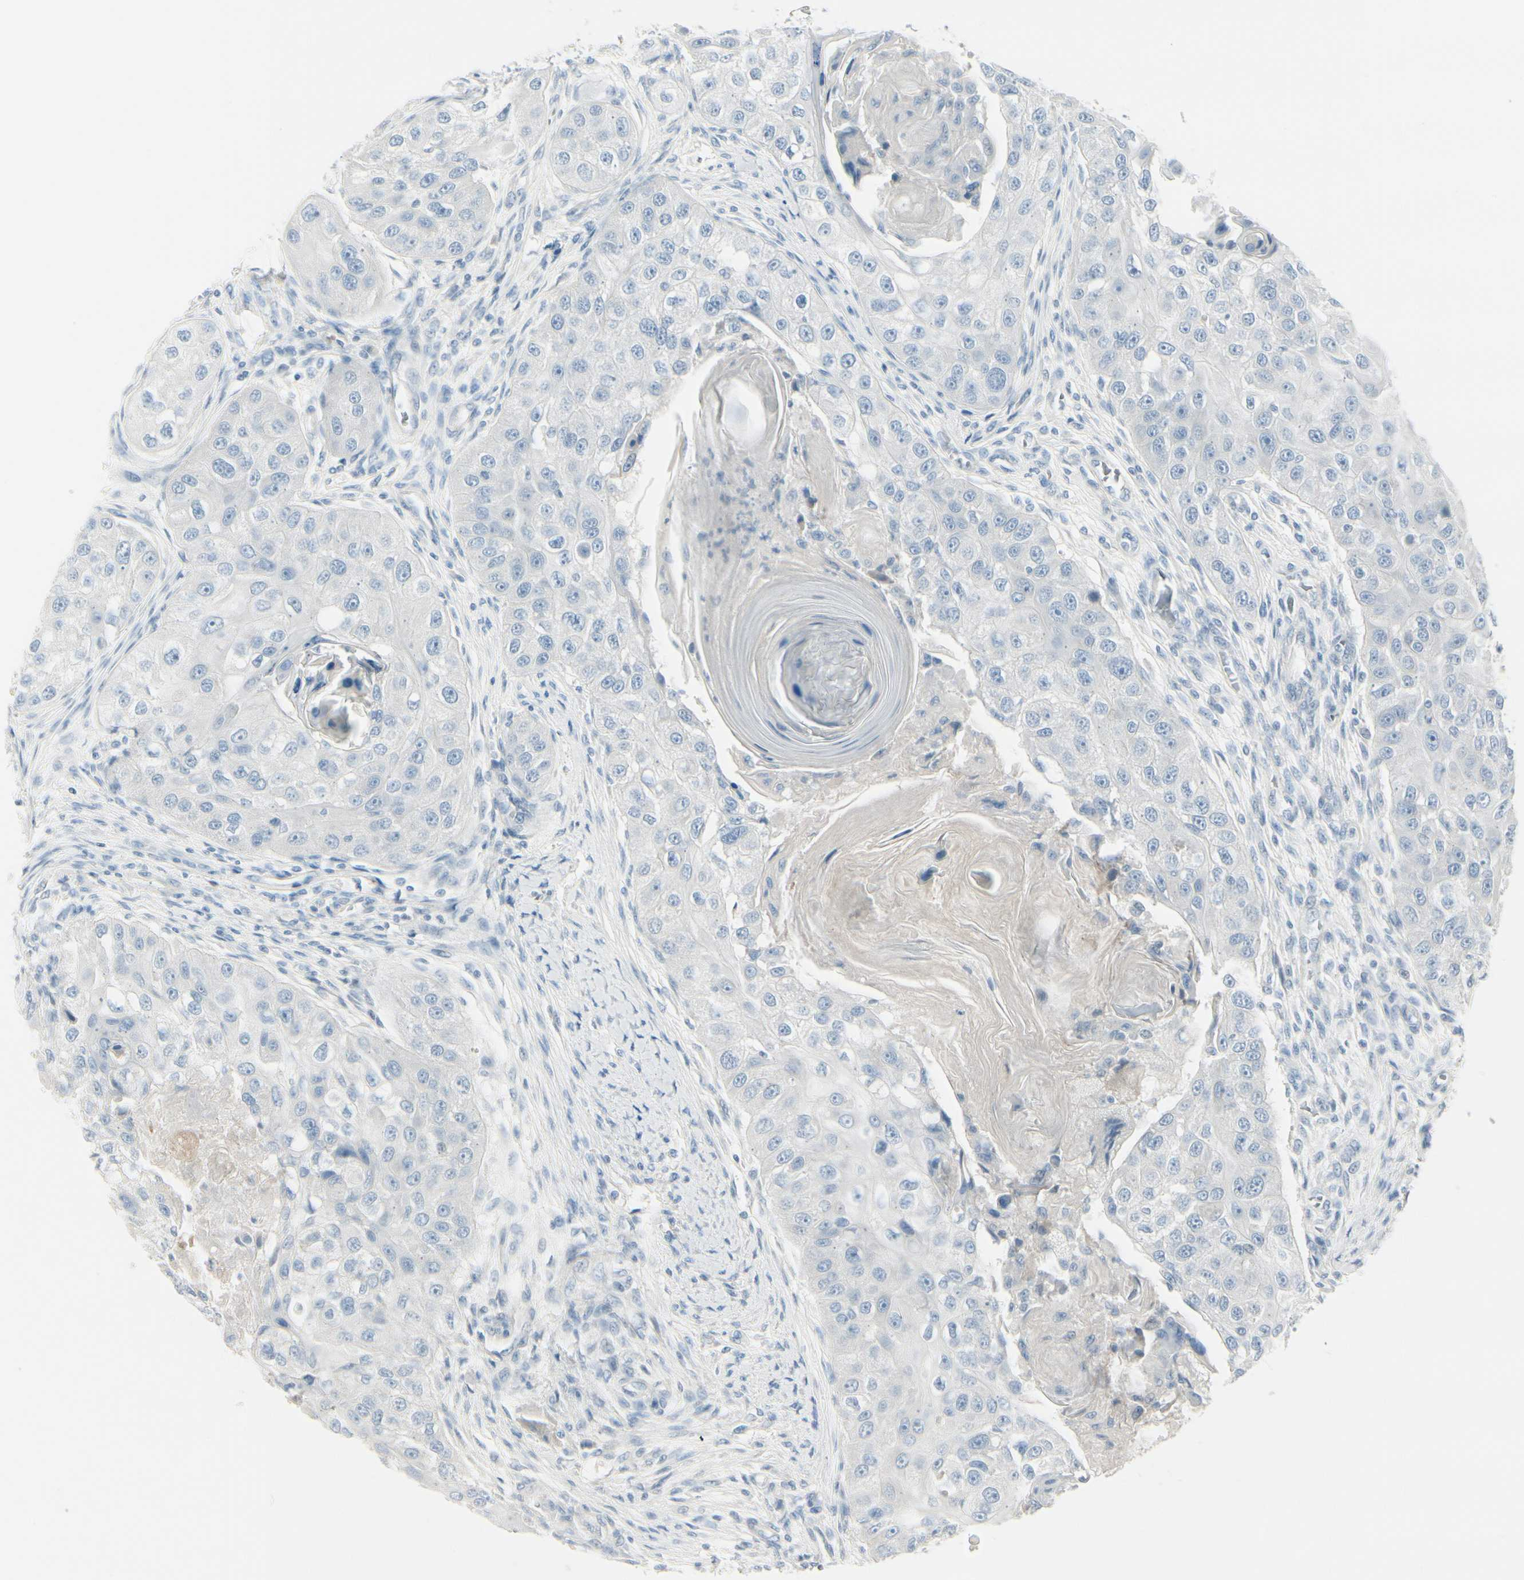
{"staining": {"intensity": "negative", "quantity": "none", "location": "none"}, "tissue": "head and neck cancer", "cell_type": "Tumor cells", "image_type": "cancer", "snomed": [{"axis": "morphology", "description": "Normal tissue, NOS"}, {"axis": "morphology", "description": "Squamous cell carcinoma, NOS"}, {"axis": "topography", "description": "Skeletal muscle"}, {"axis": "topography", "description": "Head-Neck"}], "caption": "Immunohistochemical staining of human head and neck squamous cell carcinoma exhibits no significant positivity in tumor cells.", "gene": "CDHR5", "patient": {"sex": "male", "age": 51}}